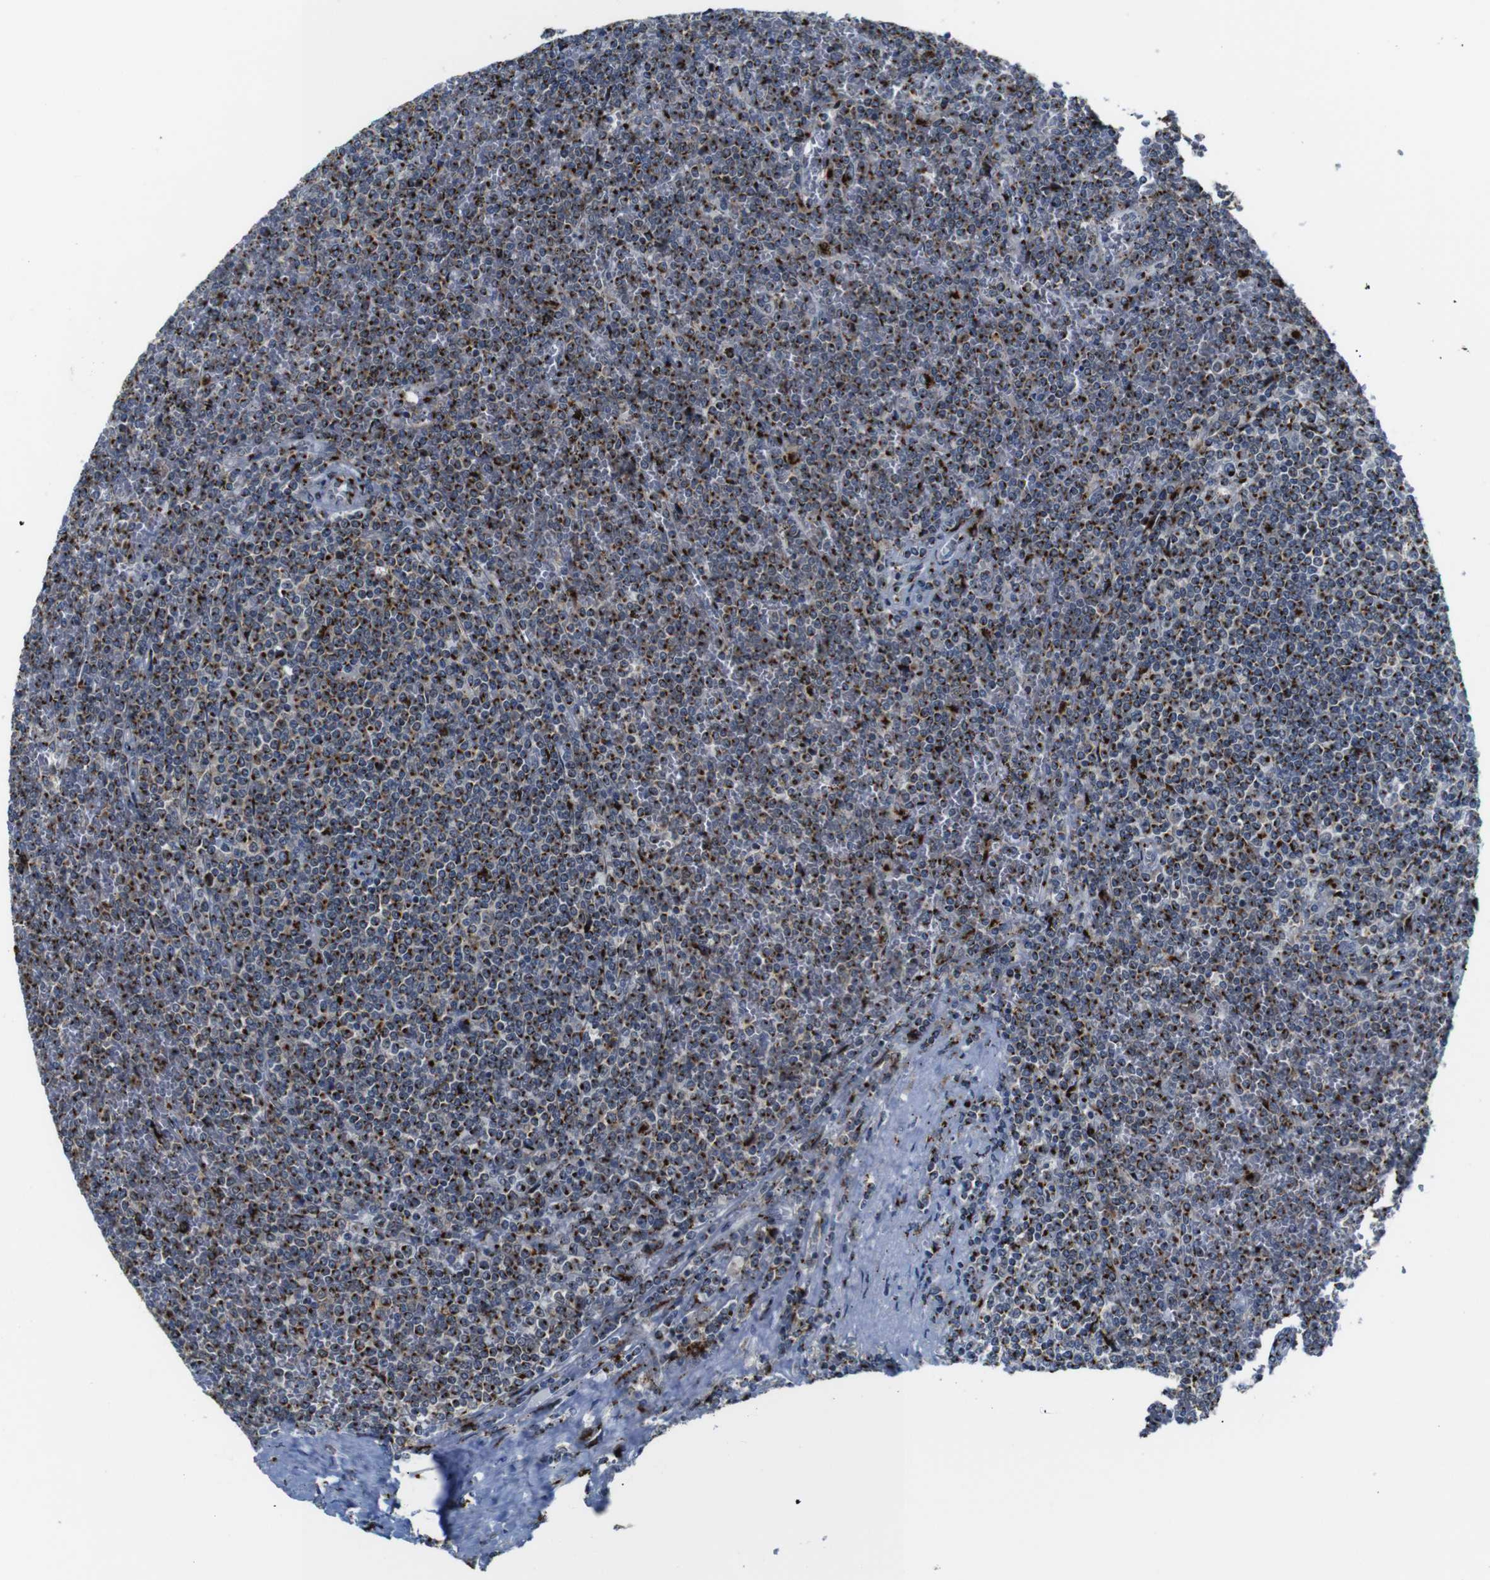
{"staining": {"intensity": "strong", "quantity": ">75%", "location": "cytoplasmic/membranous"}, "tissue": "lymphoma", "cell_type": "Tumor cells", "image_type": "cancer", "snomed": [{"axis": "morphology", "description": "Malignant lymphoma, non-Hodgkin's type, Low grade"}, {"axis": "topography", "description": "Spleen"}], "caption": "The immunohistochemical stain shows strong cytoplasmic/membranous expression in tumor cells of malignant lymphoma, non-Hodgkin's type (low-grade) tissue.", "gene": "TGOLN2", "patient": {"sex": "female", "age": 19}}